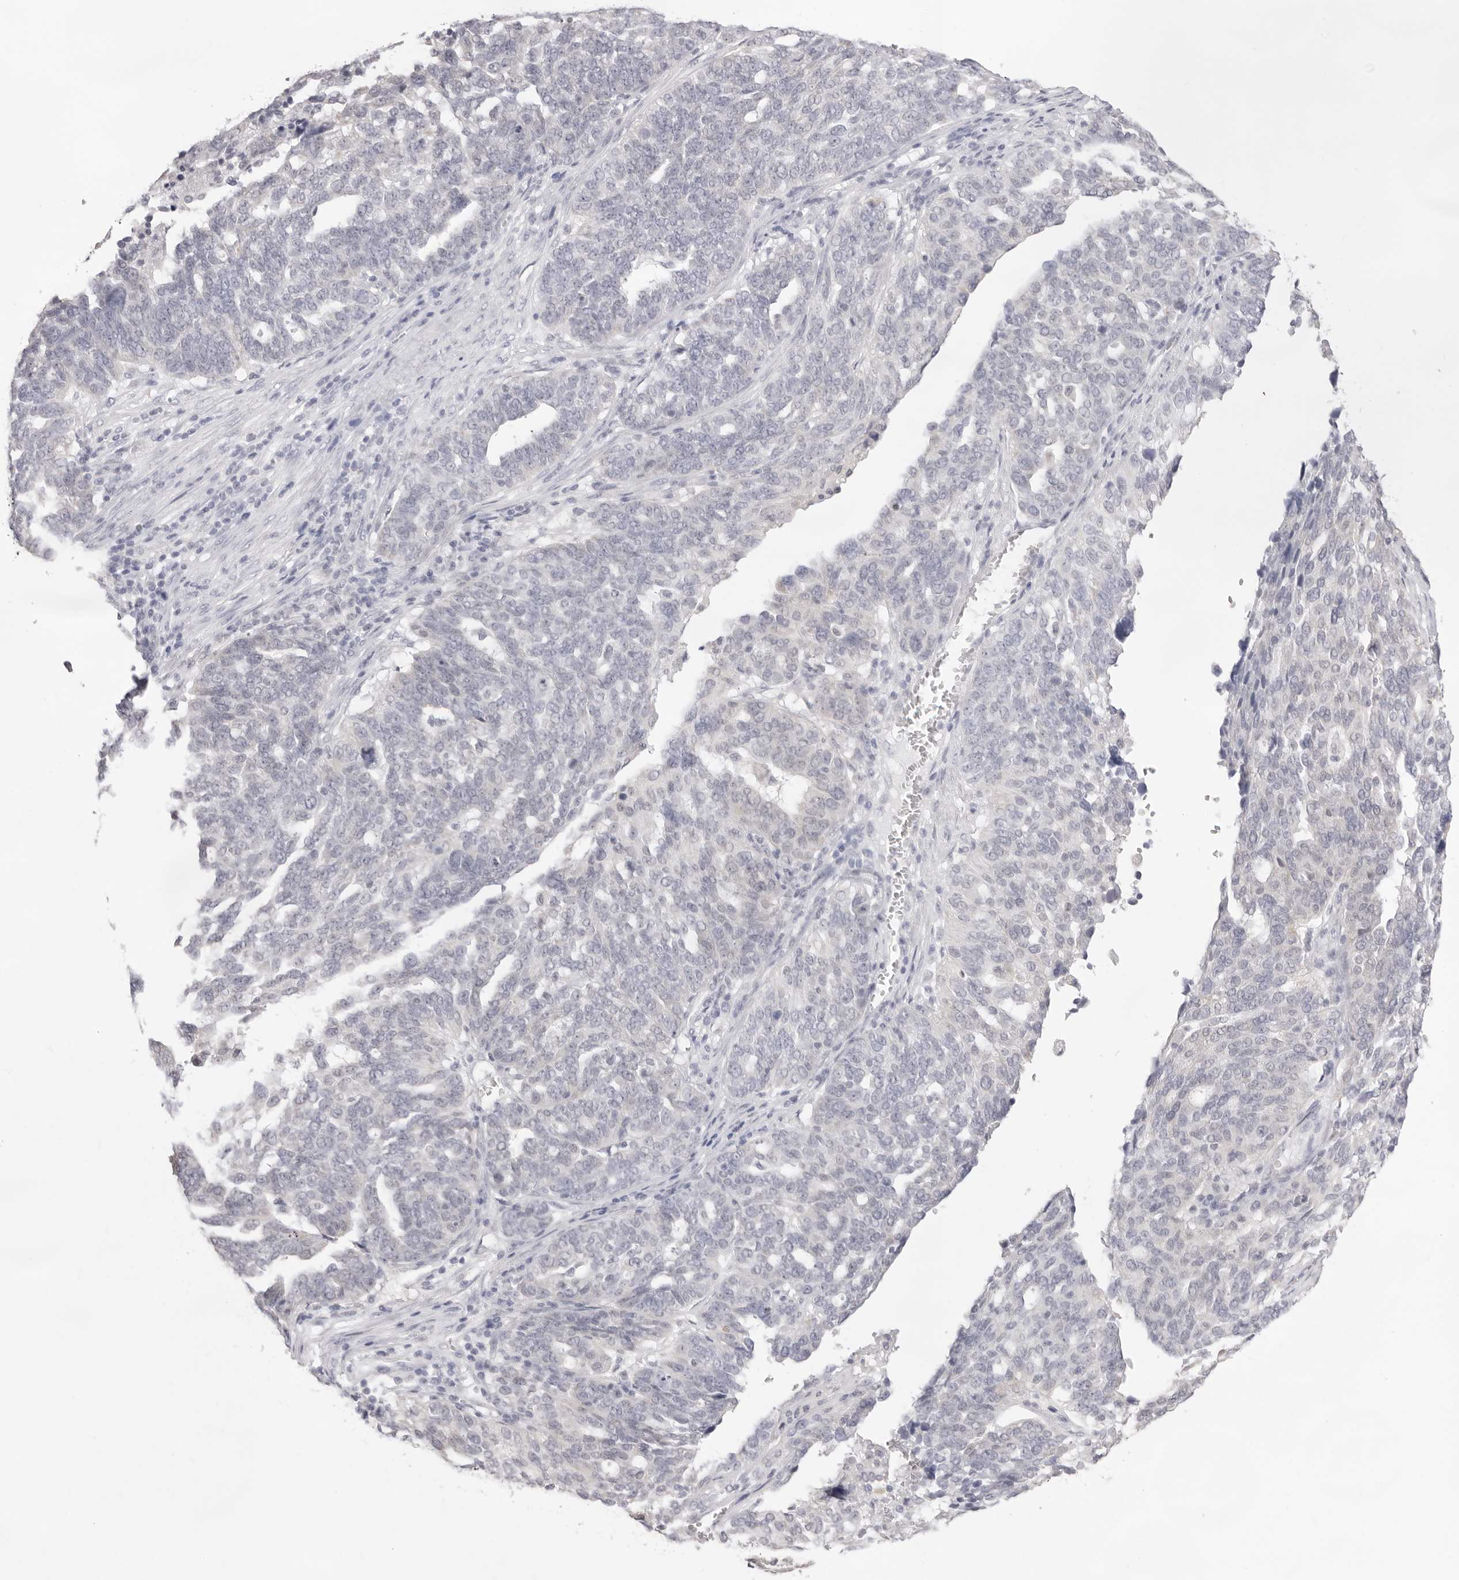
{"staining": {"intensity": "negative", "quantity": "none", "location": "none"}, "tissue": "ovarian cancer", "cell_type": "Tumor cells", "image_type": "cancer", "snomed": [{"axis": "morphology", "description": "Cystadenocarcinoma, serous, NOS"}, {"axis": "topography", "description": "Ovary"}], "caption": "Immunohistochemistry (IHC) photomicrograph of neoplastic tissue: human ovarian serous cystadenocarcinoma stained with DAB demonstrates no significant protein staining in tumor cells.", "gene": "FDPS", "patient": {"sex": "female", "age": 59}}